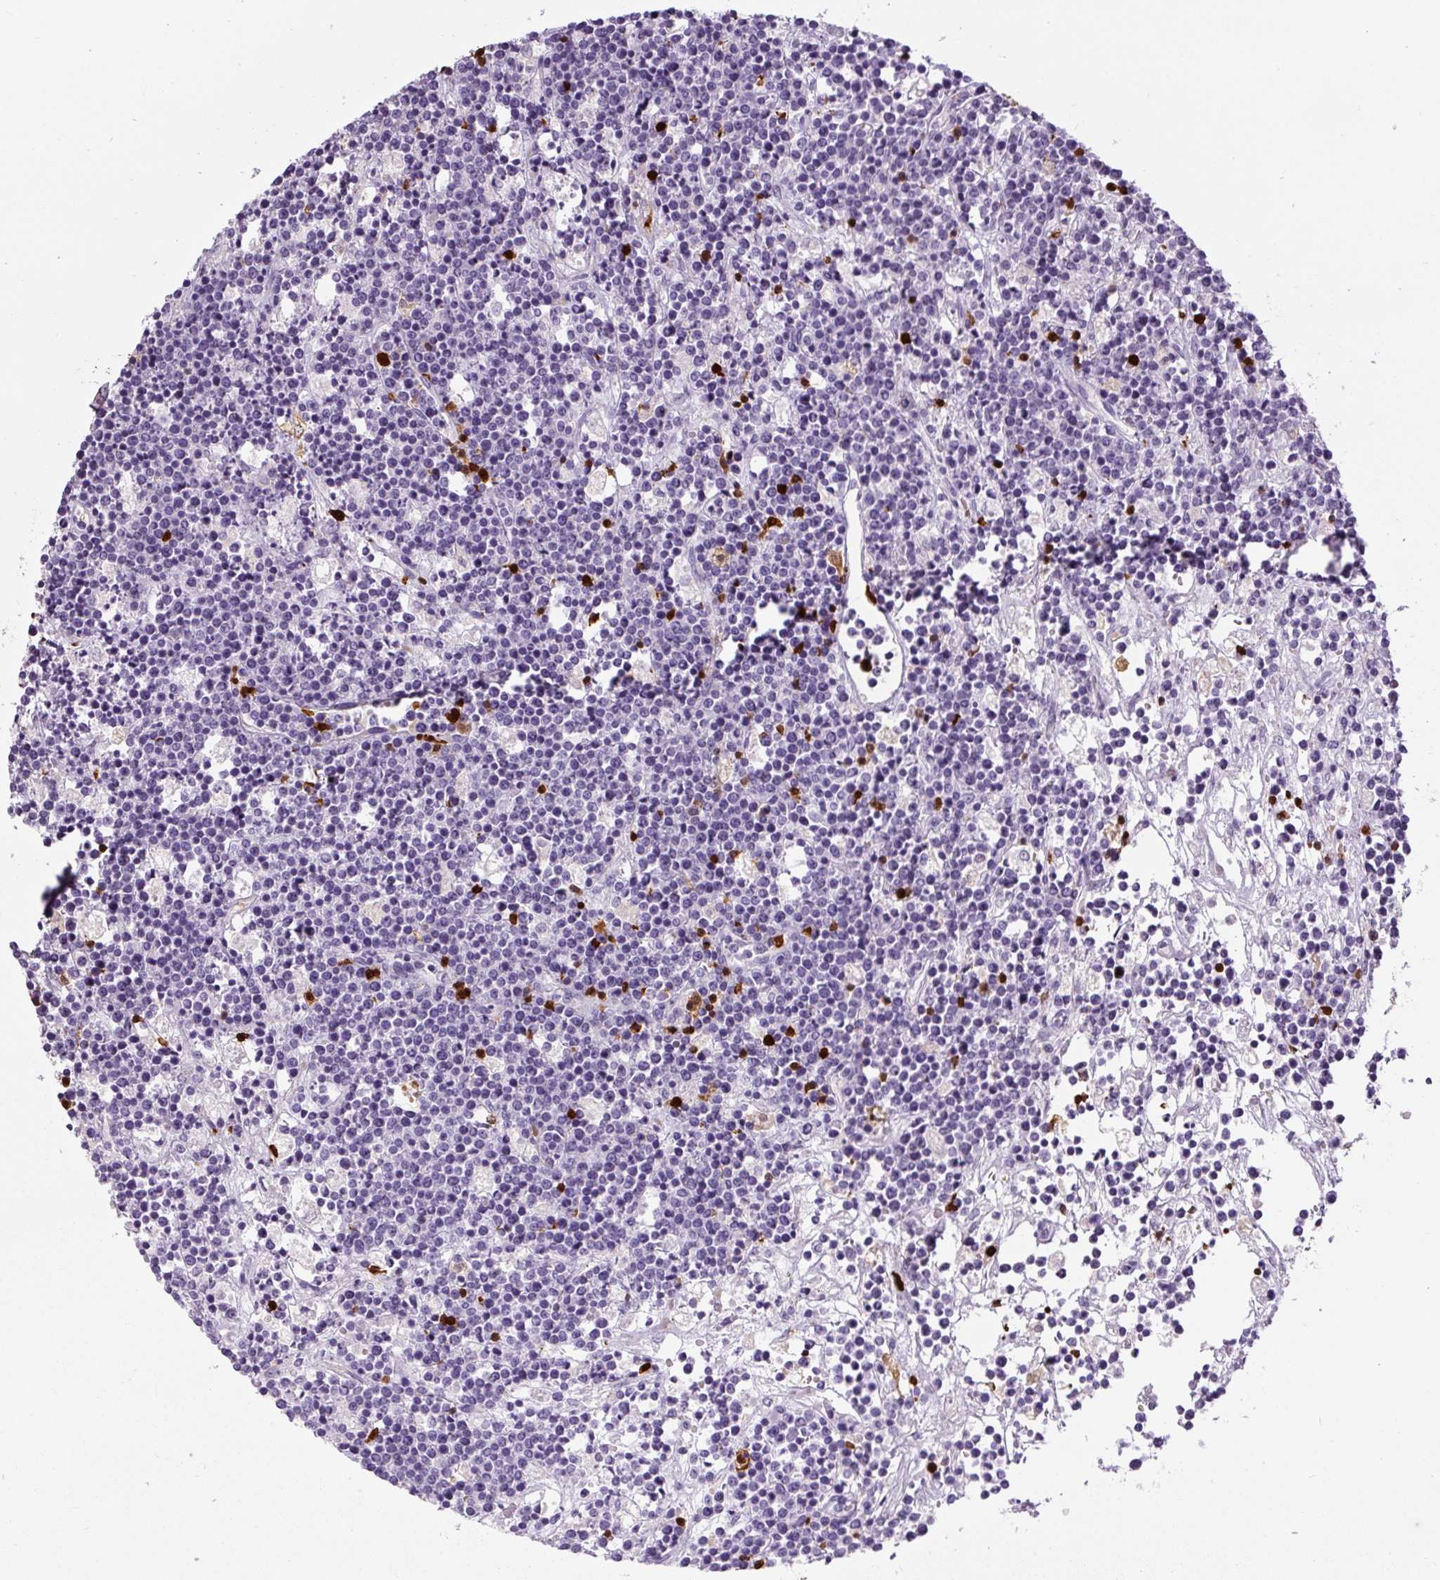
{"staining": {"intensity": "negative", "quantity": "none", "location": "none"}, "tissue": "lymphoma", "cell_type": "Tumor cells", "image_type": "cancer", "snomed": [{"axis": "morphology", "description": "Malignant lymphoma, non-Hodgkin's type, High grade"}, {"axis": "topography", "description": "Ovary"}], "caption": "This is a micrograph of immunohistochemistry (IHC) staining of malignant lymphoma, non-Hodgkin's type (high-grade), which shows no expression in tumor cells.", "gene": "S100A4", "patient": {"sex": "female", "age": 56}}